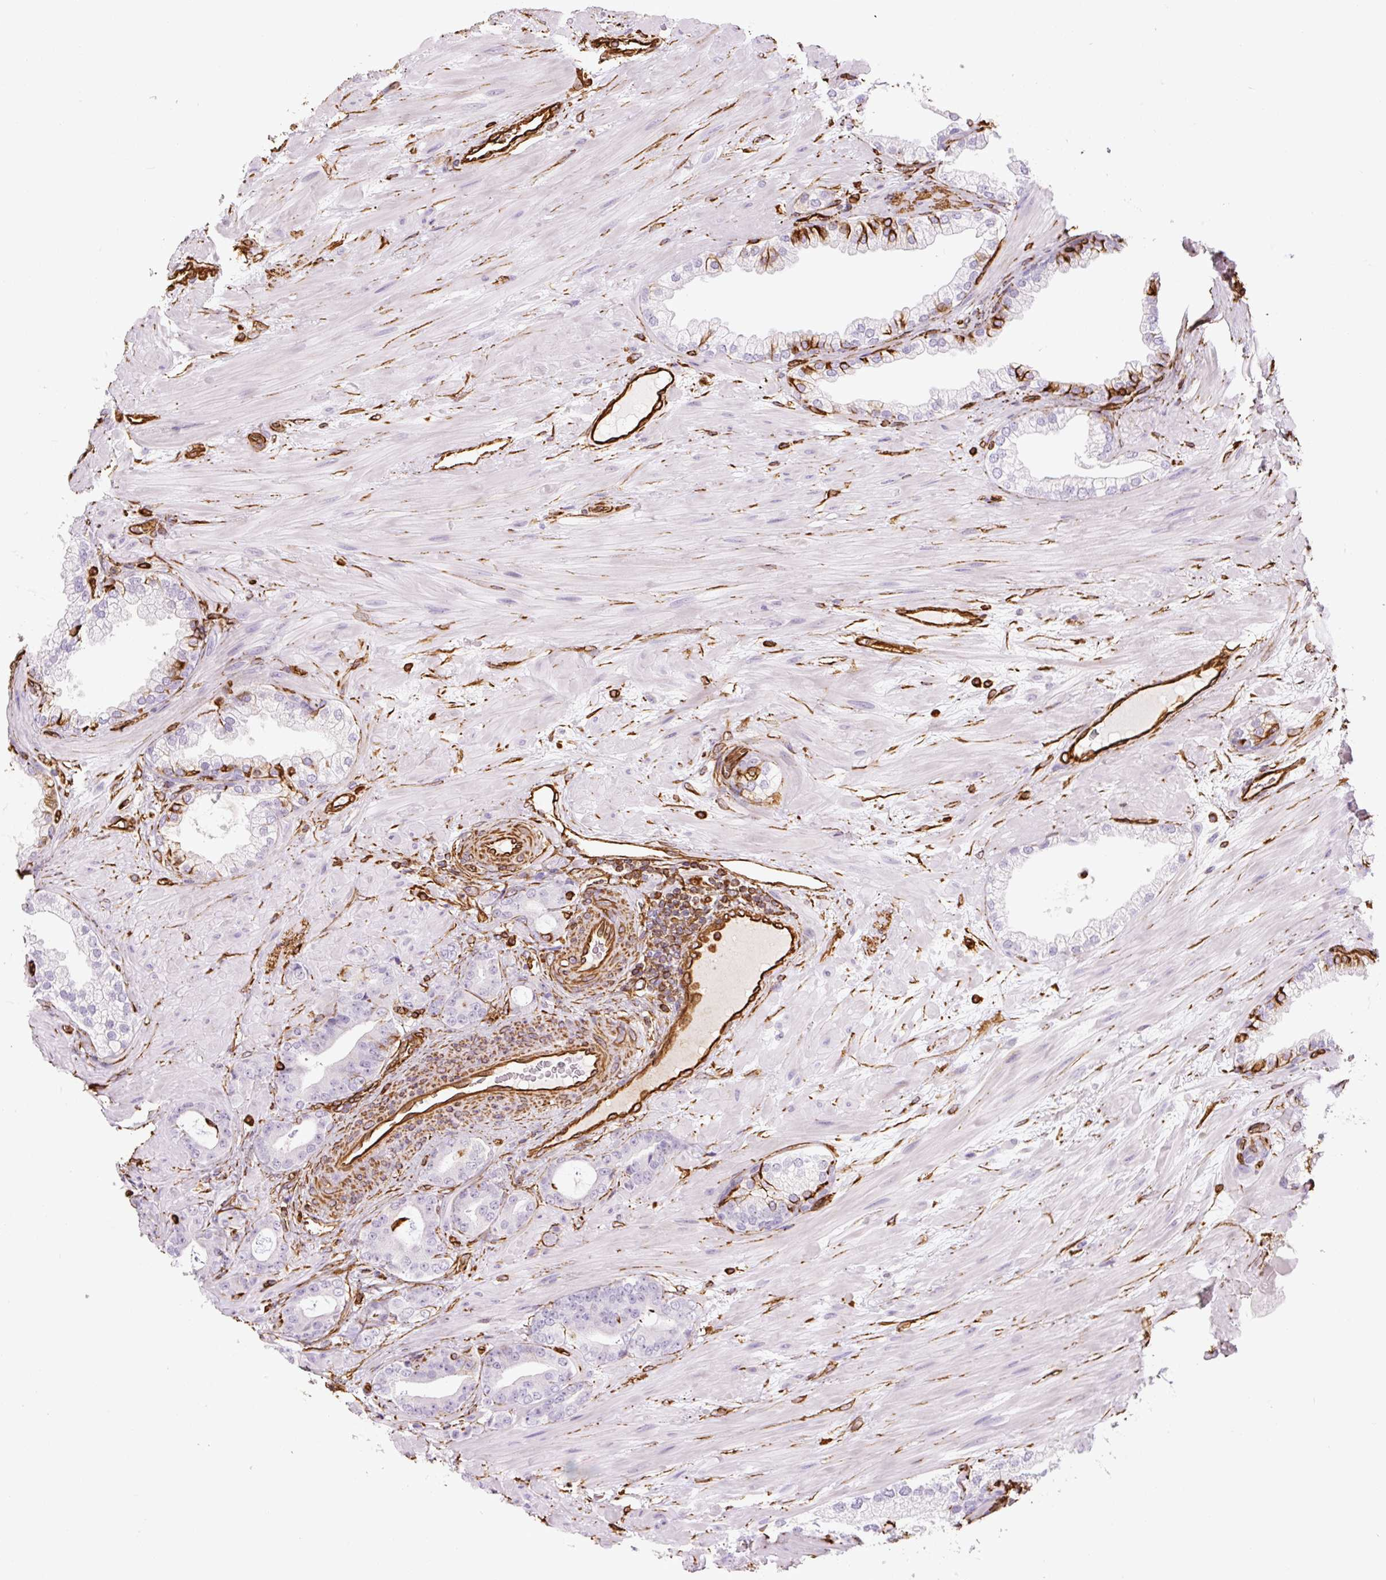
{"staining": {"intensity": "negative", "quantity": "none", "location": "none"}, "tissue": "prostate cancer", "cell_type": "Tumor cells", "image_type": "cancer", "snomed": [{"axis": "morphology", "description": "Adenocarcinoma, Low grade"}, {"axis": "topography", "description": "Prostate"}], "caption": "IHC photomicrograph of human adenocarcinoma (low-grade) (prostate) stained for a protein (brown), which exhibits no expression in tumor cells.", "gene": "VIM", "patient": {"sex": "male", "age": 61}}